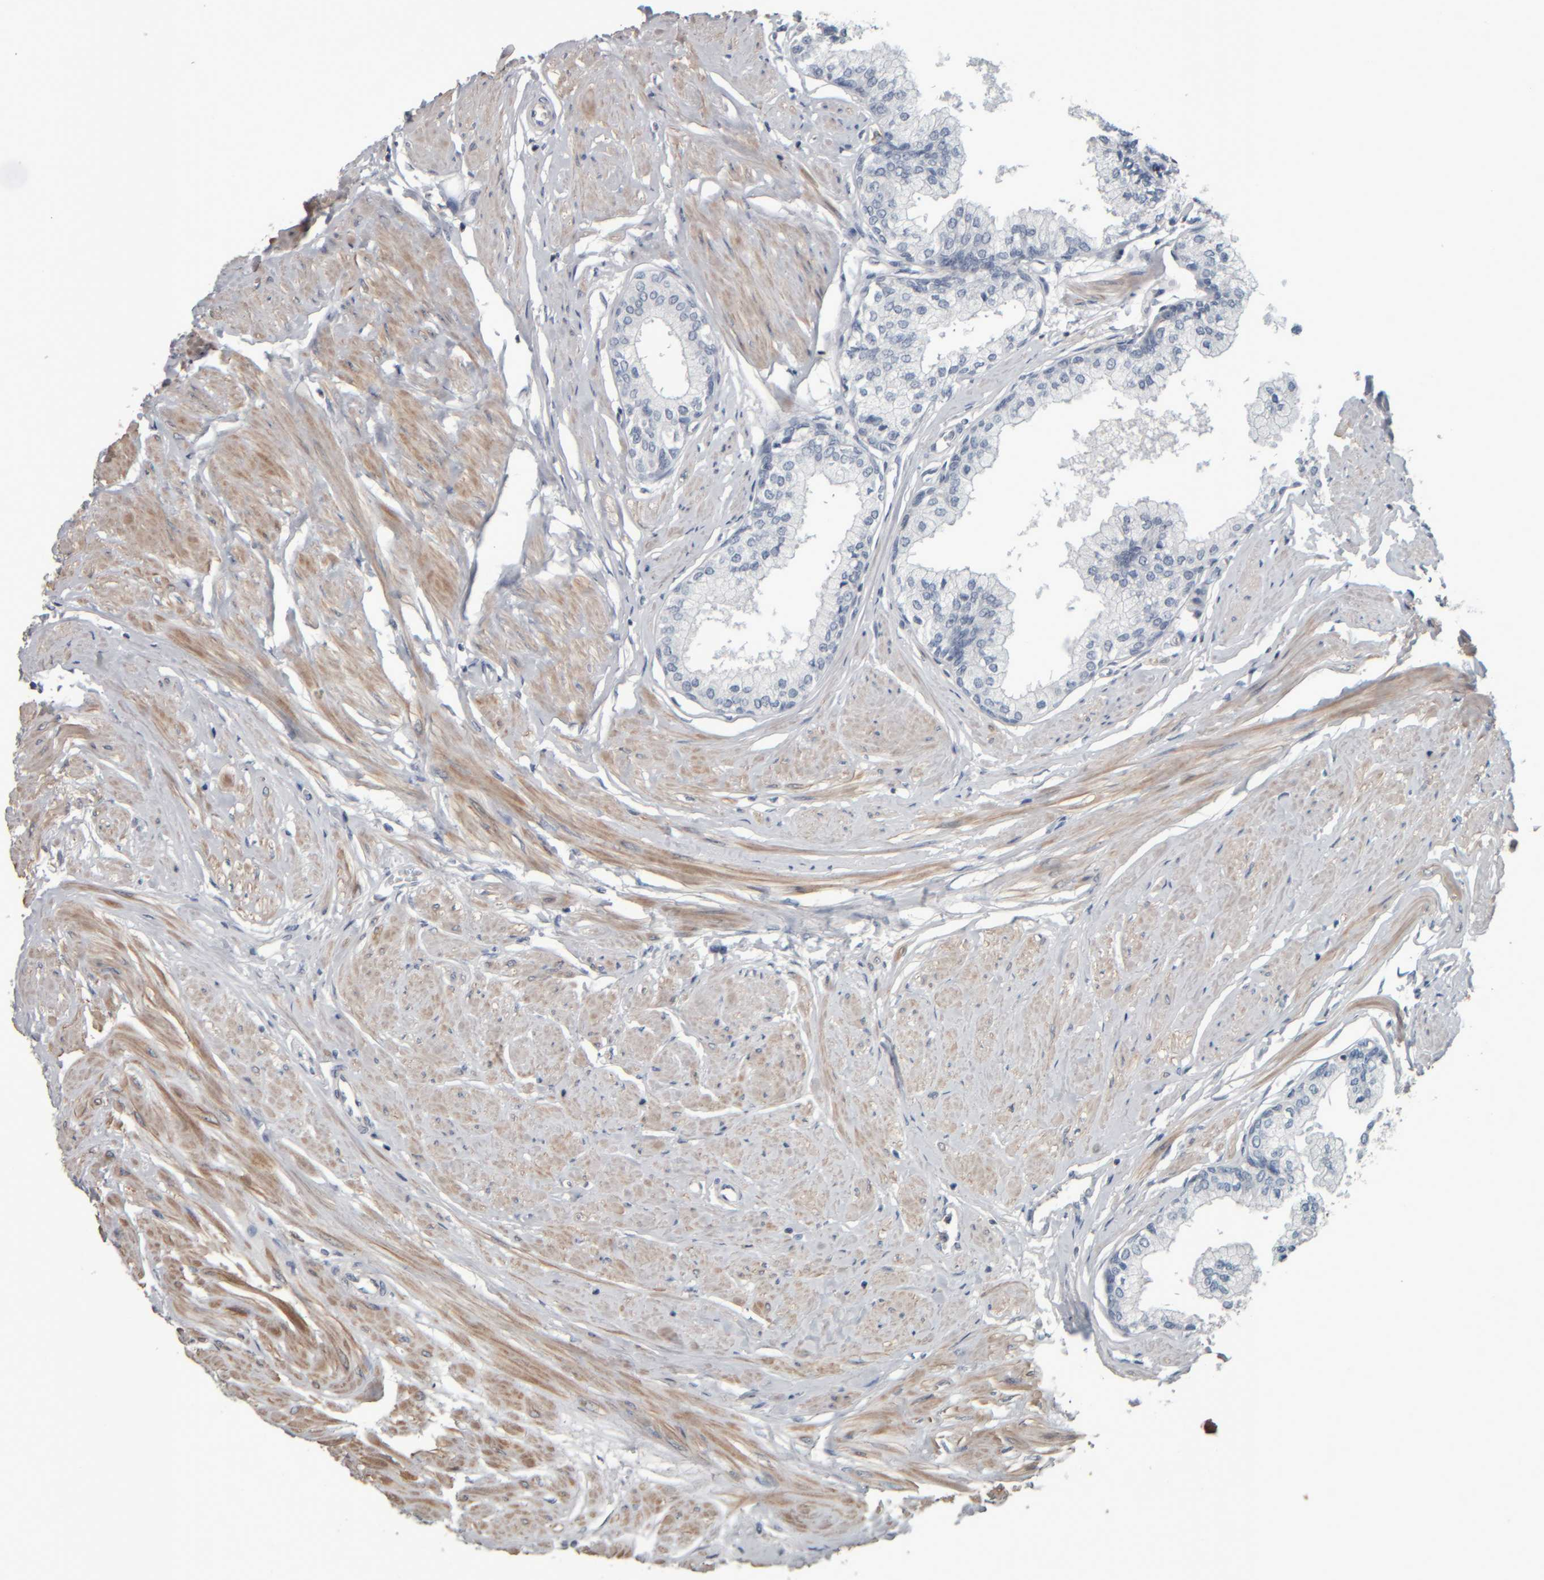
{"staining": {"intensity": "negative", "quantity": "none", "location": "none"}, "tissue": "seminal vesicle", "cell_type": "Glandular cells", "image_type": "normal", "snomed": [{"axis": "morphology", "description": "Normal tissue, NOS"}, {"axis": "topography", "description": "Prostate"}, {"axis": "topography", "description": "Seminal veicle"}], "caption": "This histopathology image is of benign seminal vesicle stained with immunohistochemistry (IHC) to label a protein in brown with the nuclei are counter-stained blue. There is no staining in glandular cells.", "gene": "CAVIN4", "patient": {"sex": "male", "age": 60}}